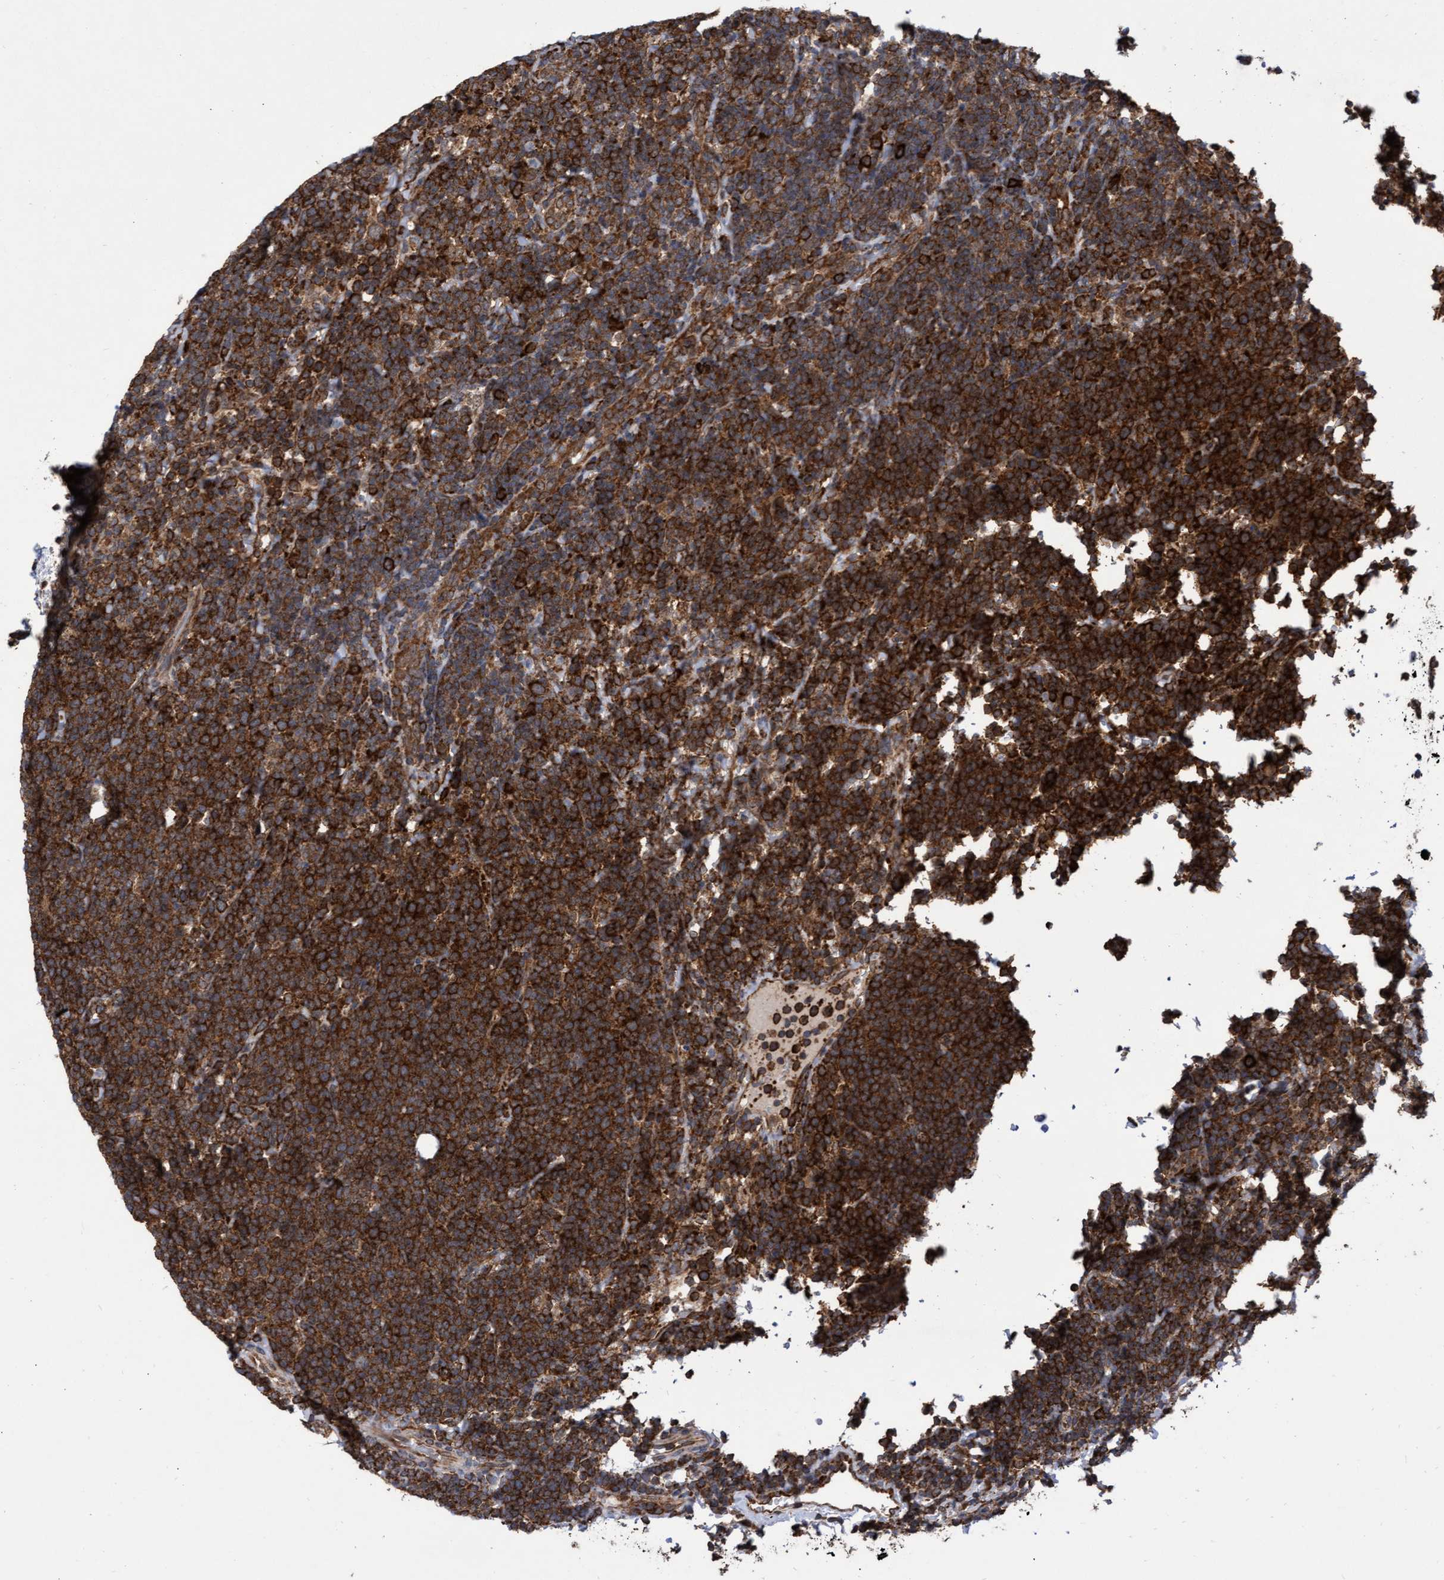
{"staining": {"intensity": "strong", "quantity": ">75%", "location": "cytoplasmic/membranous"}, "tissue": "lymphoma", "cell_type": "Tumor cells", "image_type": "cancer", "snomed": [{"axis": "morphology", "description": "Malignant lymphoma, non-Hodgkin's type, High grade"}, {"axis": "topography", "description": "Lymph node"}], "caption": "Lymphoma stained with a protein marker exhibits strong staining in tumor cells.", "gene": "ABCF2", "patient": {"sex": "male", "age": 61}}